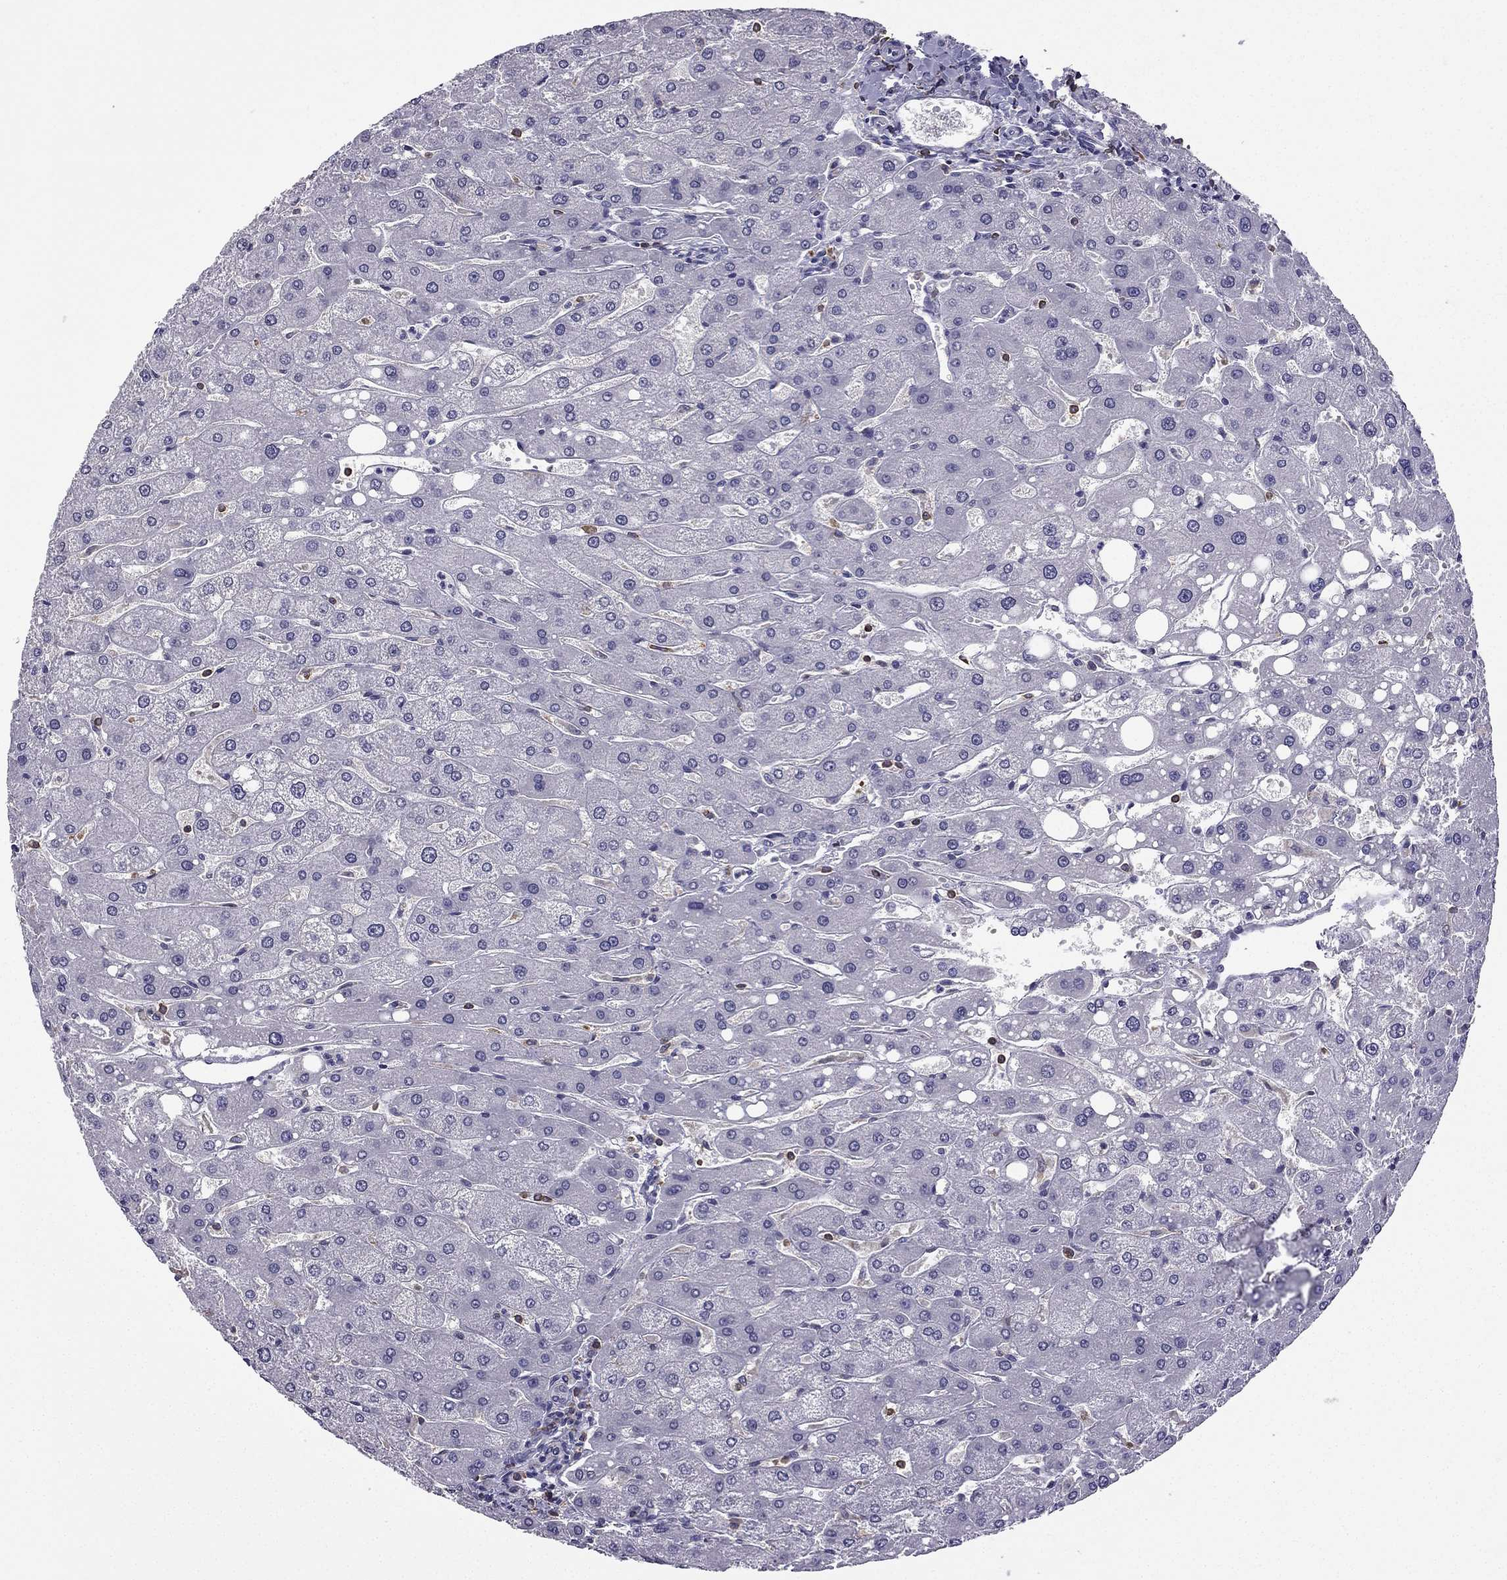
{"staining": {"intensity": "negative", "quantity": "none", "location": "none"}, "tissue": "liver", "cell_type": "Cholangiocytes", "image_type": "normal", "snomed": [{"axis": "morphology", "description": "Normal tissue, NOS"}, {"axis": "topography", "description": "Liver"}], "caption": "Image shows no protein expression in cholangiocytes of unremarkable liver. (Stains: DAB IHC with hematoxylin counter stain, Microscopy: brightfield microscopy at high magnification).", "gene": "CCK", "patient": {"sex": "male", "age": 67}}